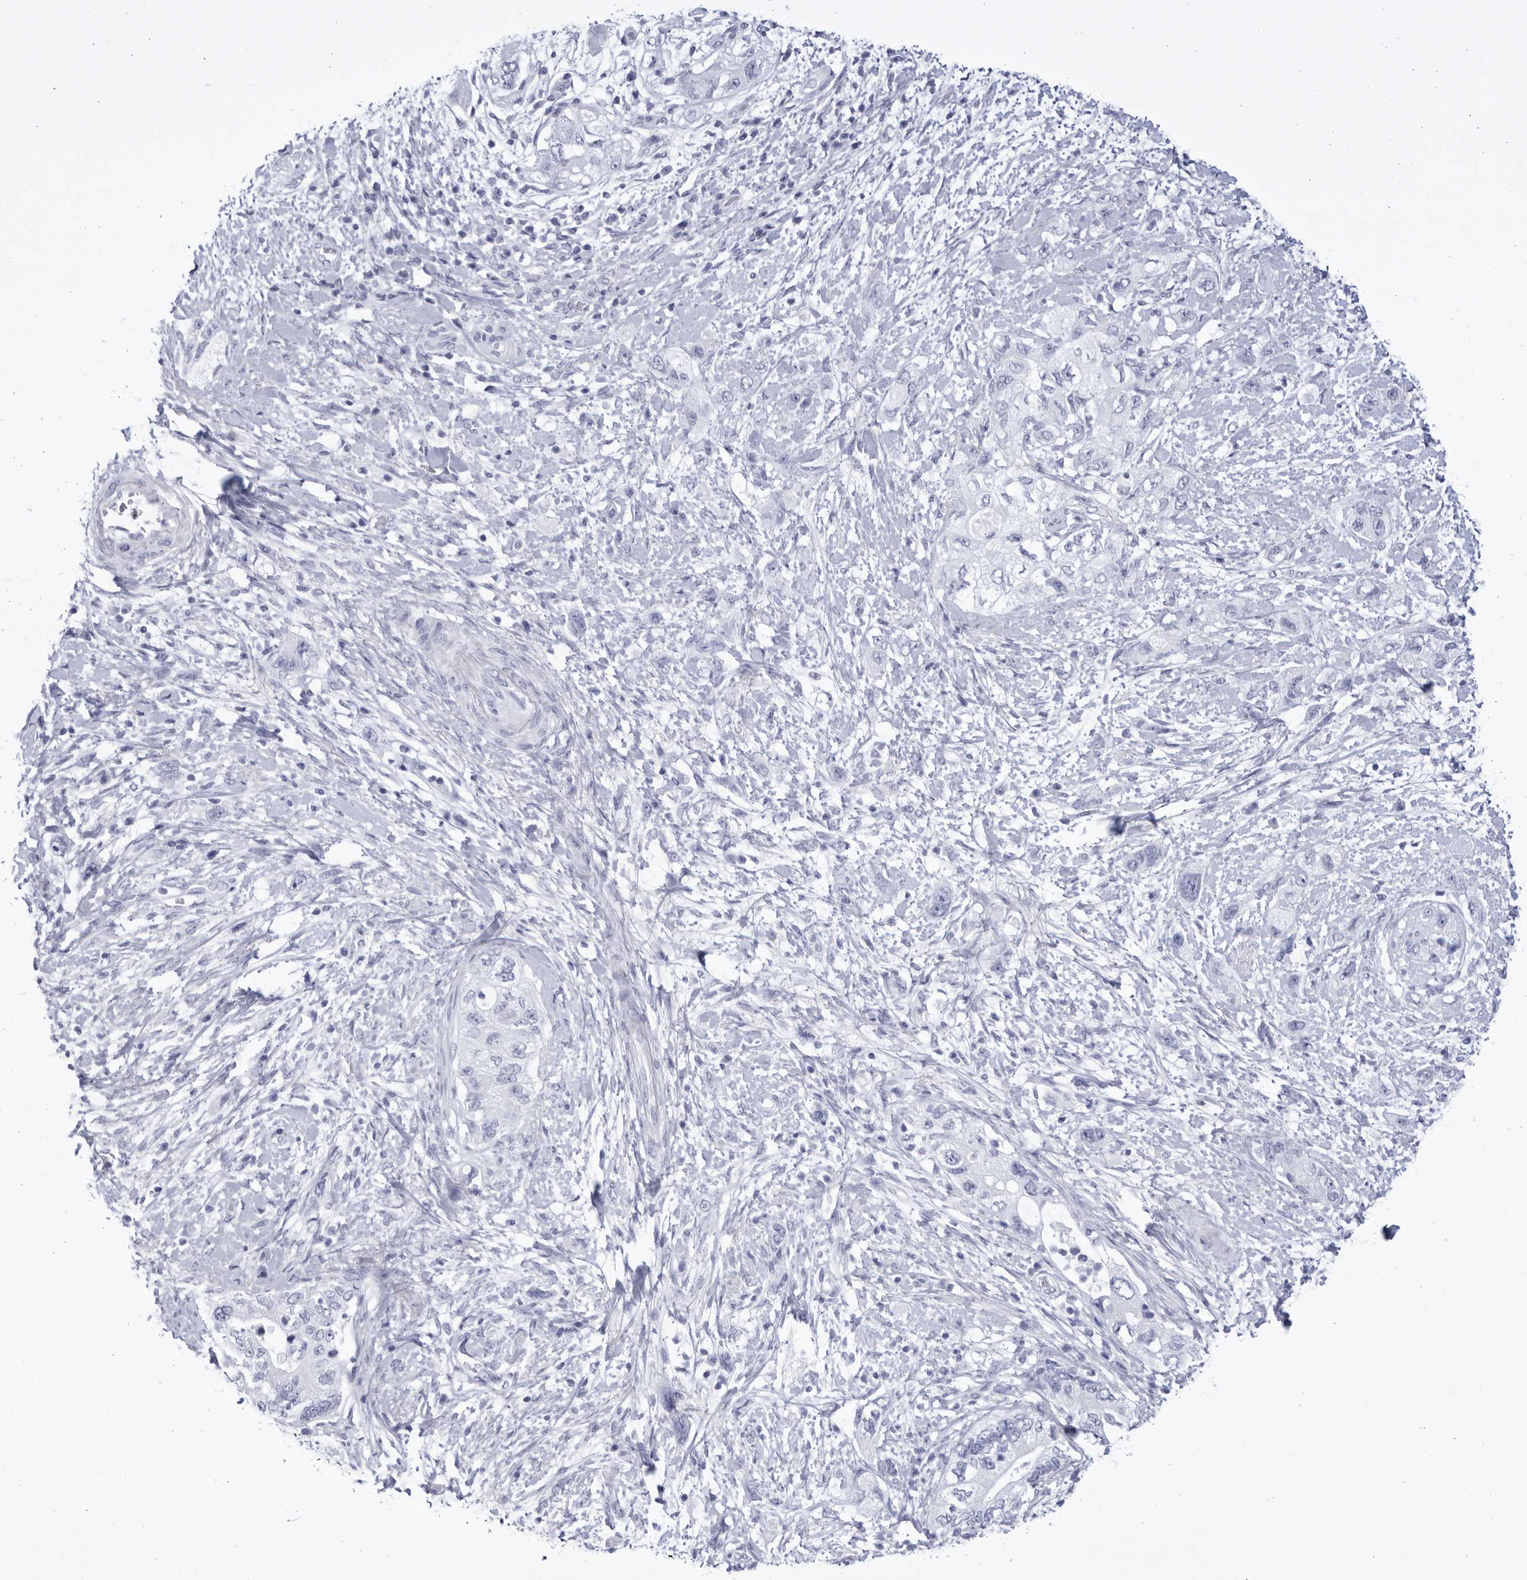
{"staining": {"intensity": "negative", "quantity": "none", "location": "none"}, "tissue": "pancreatic cancer", "cell_type": "Tumor cells", "image_type": "cancer", "snomed": [{"axis": "morphology", "description": "Adenocarcinoma, NOS"}, {"axis": "topography", "description": "Pancreas"}], "caption": "Tumor cells are negative for brown protein staining in adenocarcinoma (pancreatic).", "gene": "CCDC181", "patient": {"sex": "female", "age": 73}}